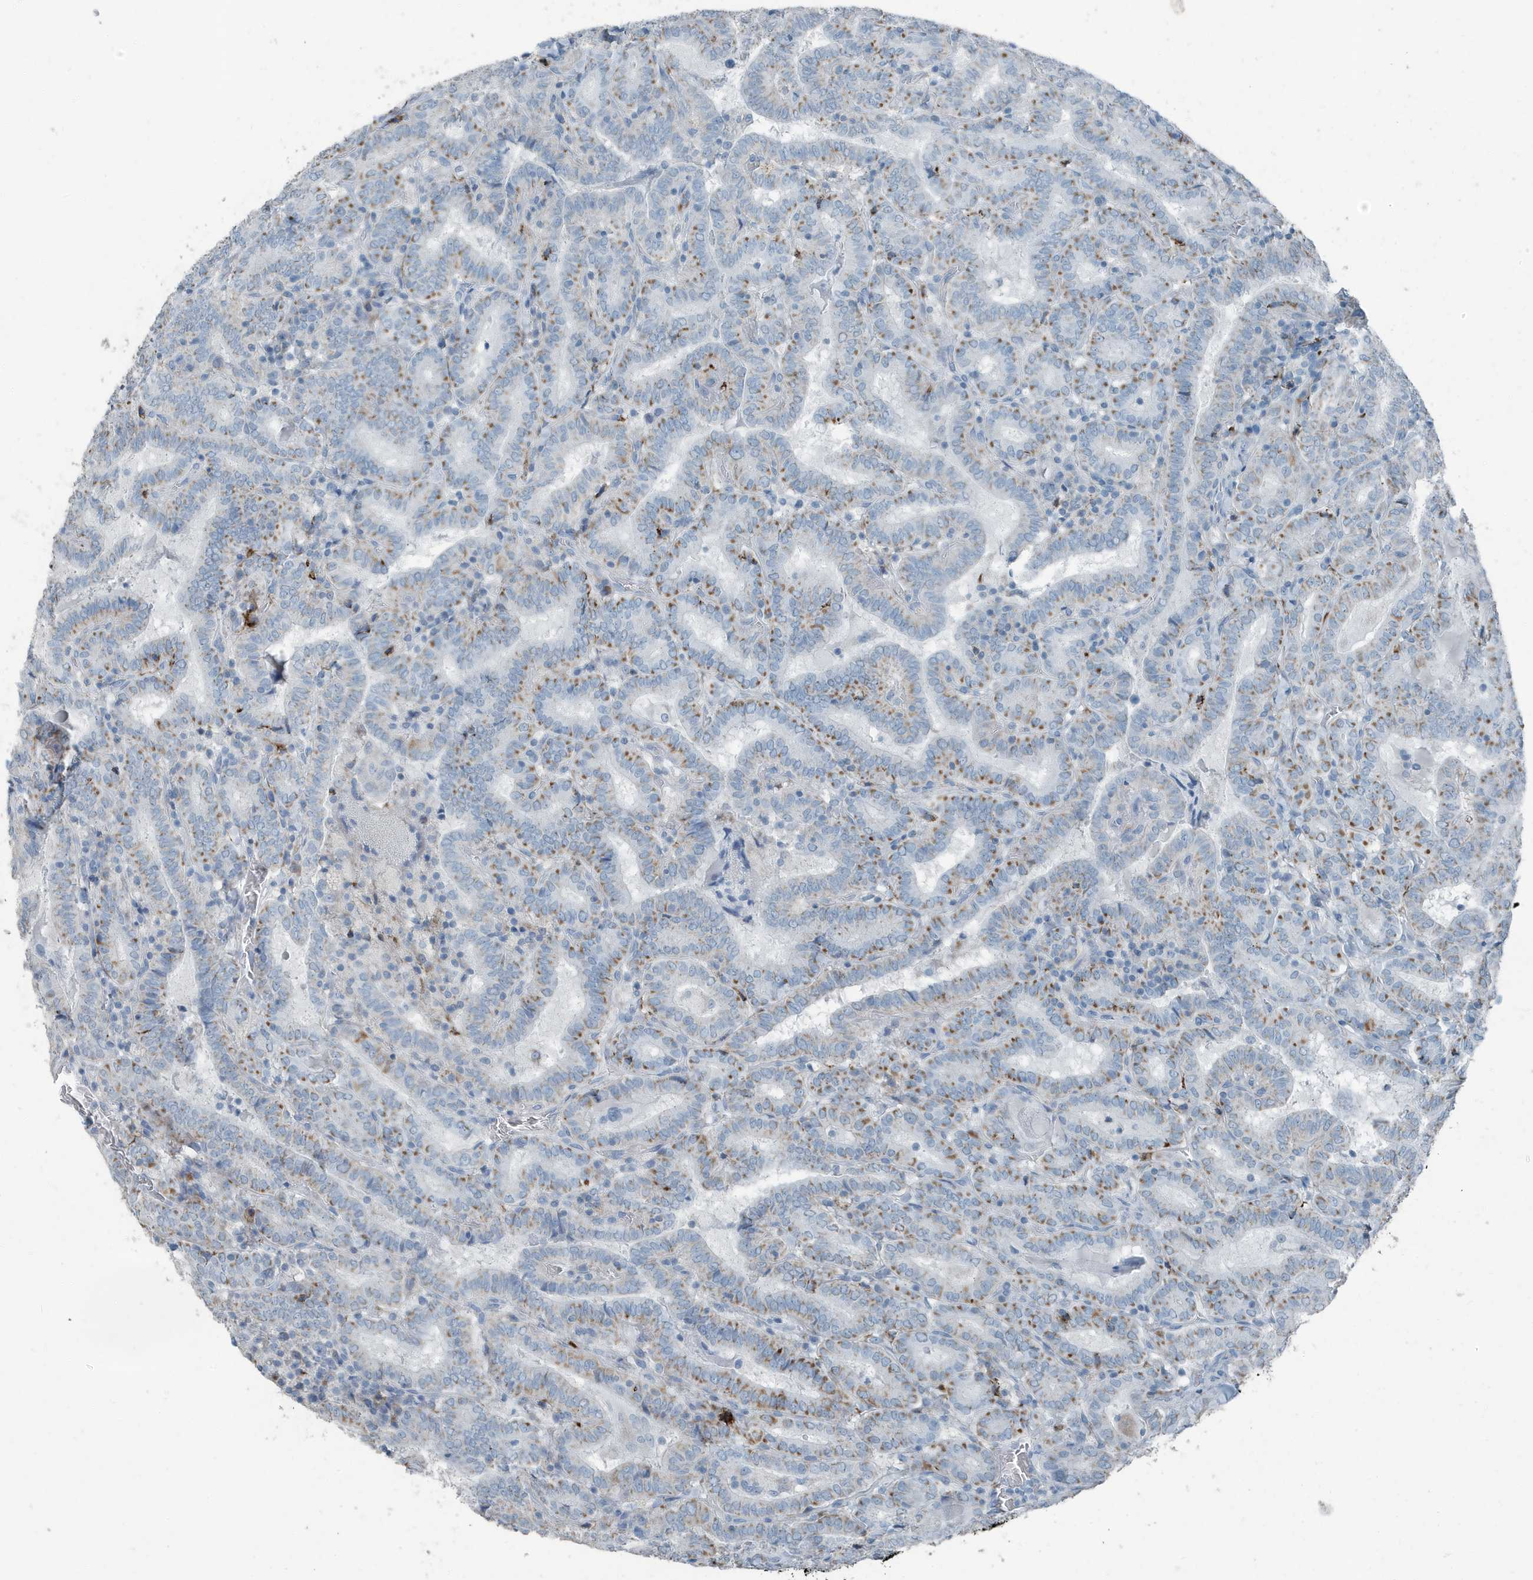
{"staining": {"intensity": "moderate", "quantity": "25%-75%", "location": "cytoplasmic/membranous"}, "tissue": "thyroid cancer", "cell_type": "Tumor cells", "image_type": "cancer", "snomed": [{"axis": "morphology", "description": "Papillary adenocarcinoma, NOS"}, {"axis": "topography", "description": "Thyroid gland"}], "caption": "A photomicrograph showing moderate cytoplasmic/membranous positivity in approximately 25%-75% of tumor cells in thyroid papillary adenocarcinoma, as visualized by brown immunohistochemical staining.", "gene": "FAM162A", "patient": {"sex": "female", "age": 72}}